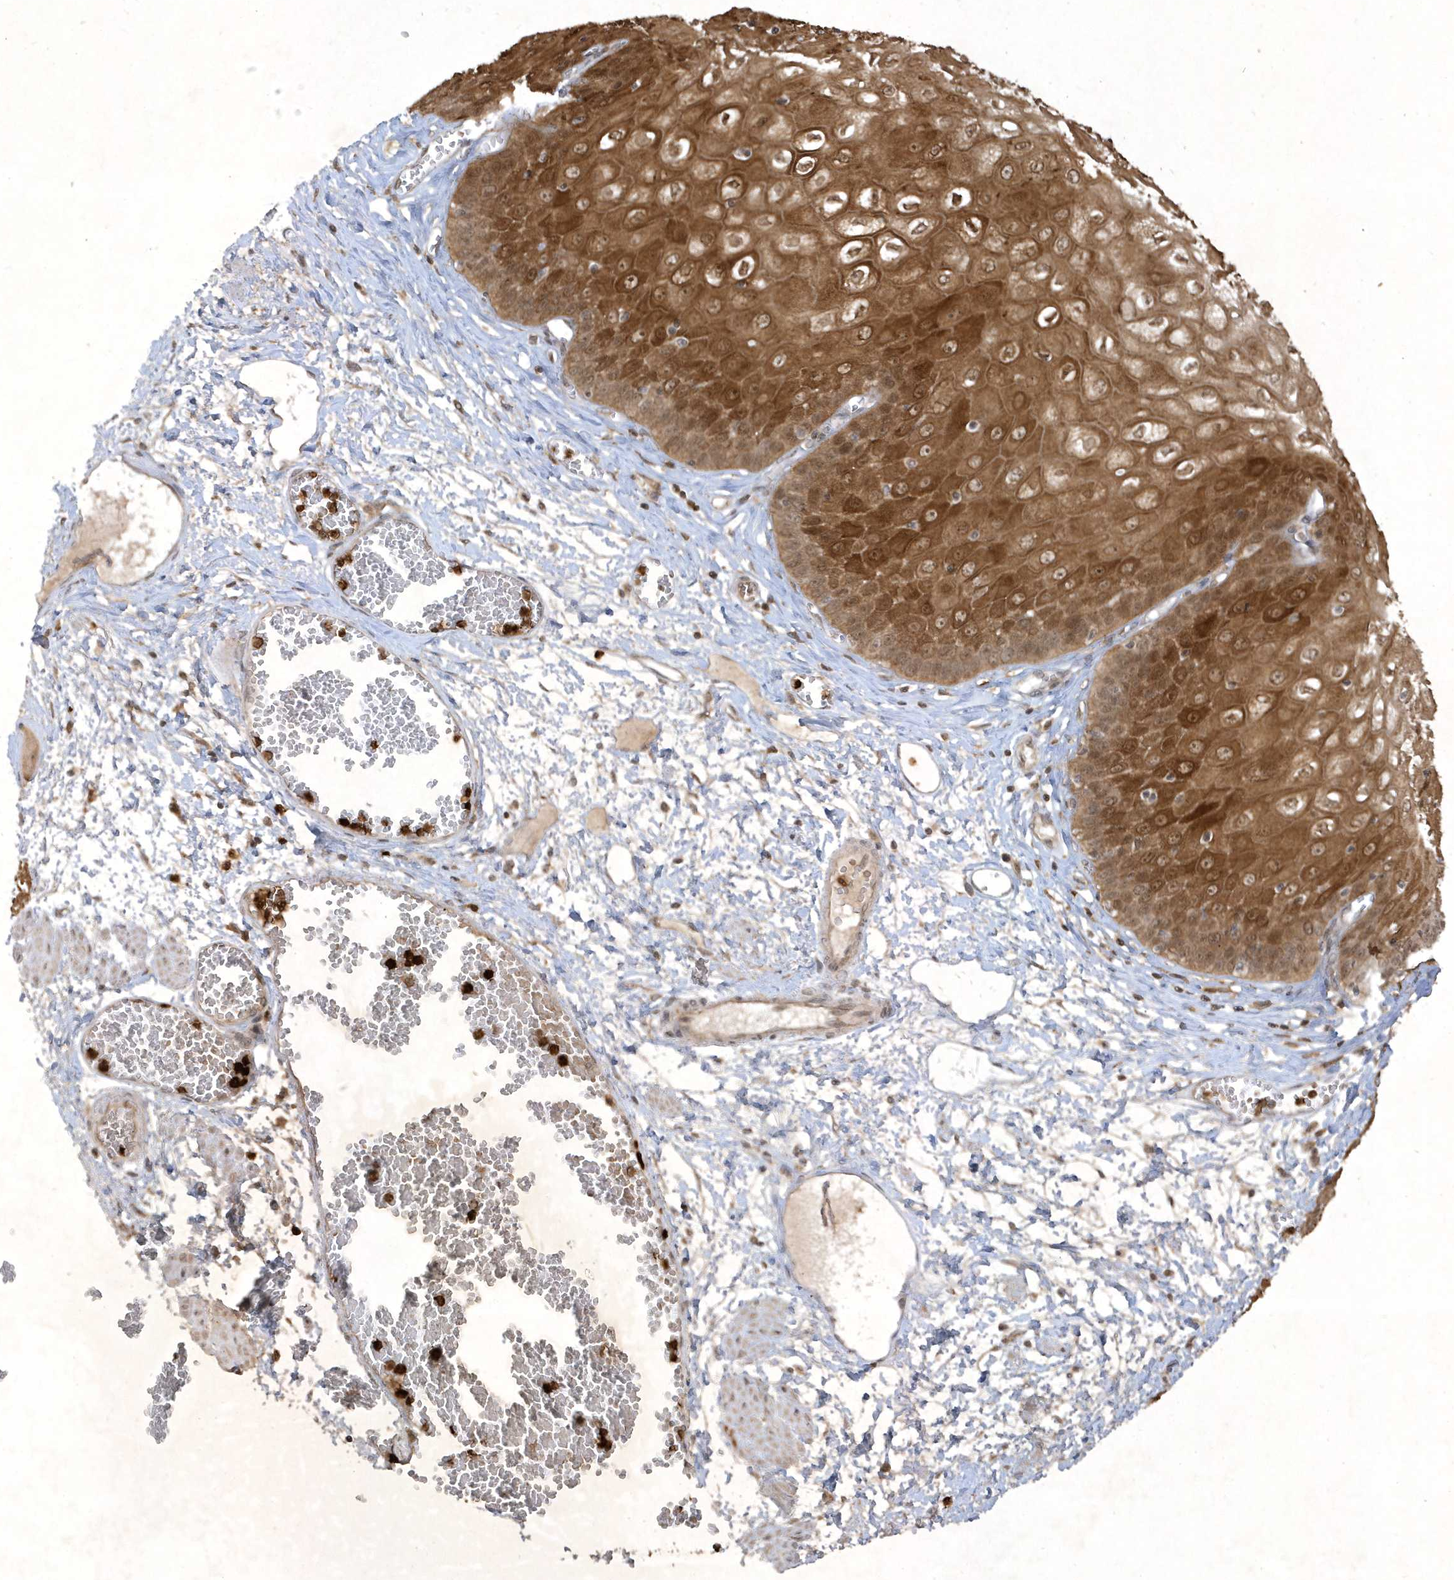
{"staining": {"intensity": "strong", "quantity": ">75%", "location": "cytoplasmic/membranous,nuclear"}, "tissue": "esophagus", "cell_type": "Squamous epithelial cells", "image_type": "normal", "snomed": [{"axis": "morphology", "description": "Normal tissue, NOS"}, {"axis": "topography", "description": "Esophagus"}], "caption": "A high-resolution photomicrograph shows immunohistochemistry staining of benign esophagus, which demonstrates strong cytoplasmic/membranous,nuclear positivity in about >75% of squamous epithelial cells.", "gene": "ZNF213", "patient": {"sex": "male", "age": 60}}